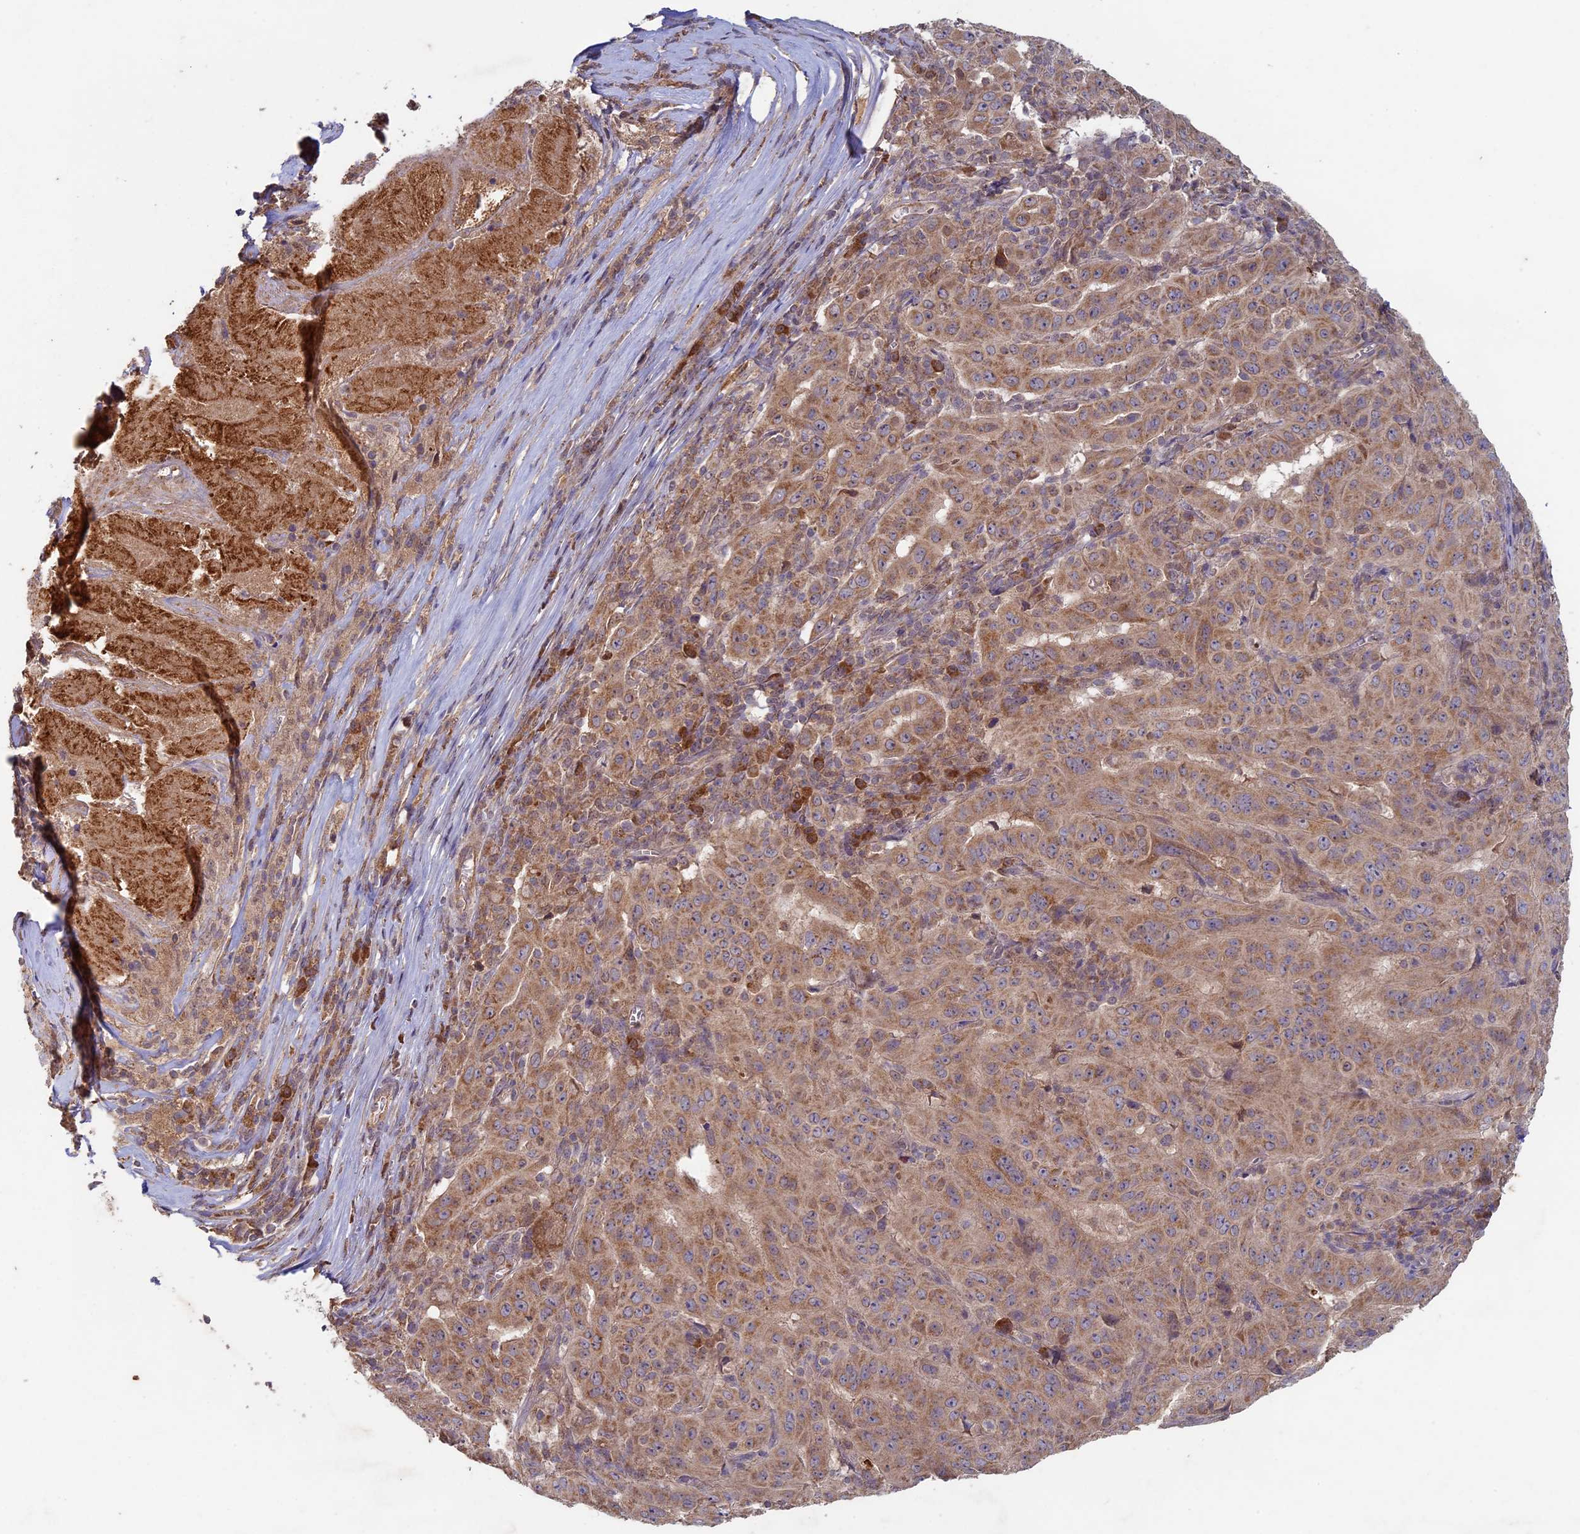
{"staining": {"intensity": "moderate", "quantity": ">75%", "location": "cytoplasmic/membranous"}, "tissue": "pancreatic cancer", "cell_type": "Tumor cells", "image_type": "cancer", "snomed": [{"axis": "morphology", "description": "Adenocarcinoma, NOS"}, {"axis": "topography", "description": "Pancreas"}], "caption": "The photomicrograph displays a brown stain indicating the presence of a protein in the cytoplasmic/membranous of tumor cells in pancreatic adenocarcinoma.", "gene": "RCCD1", "patient": {"sex": "male", "age": 63}}